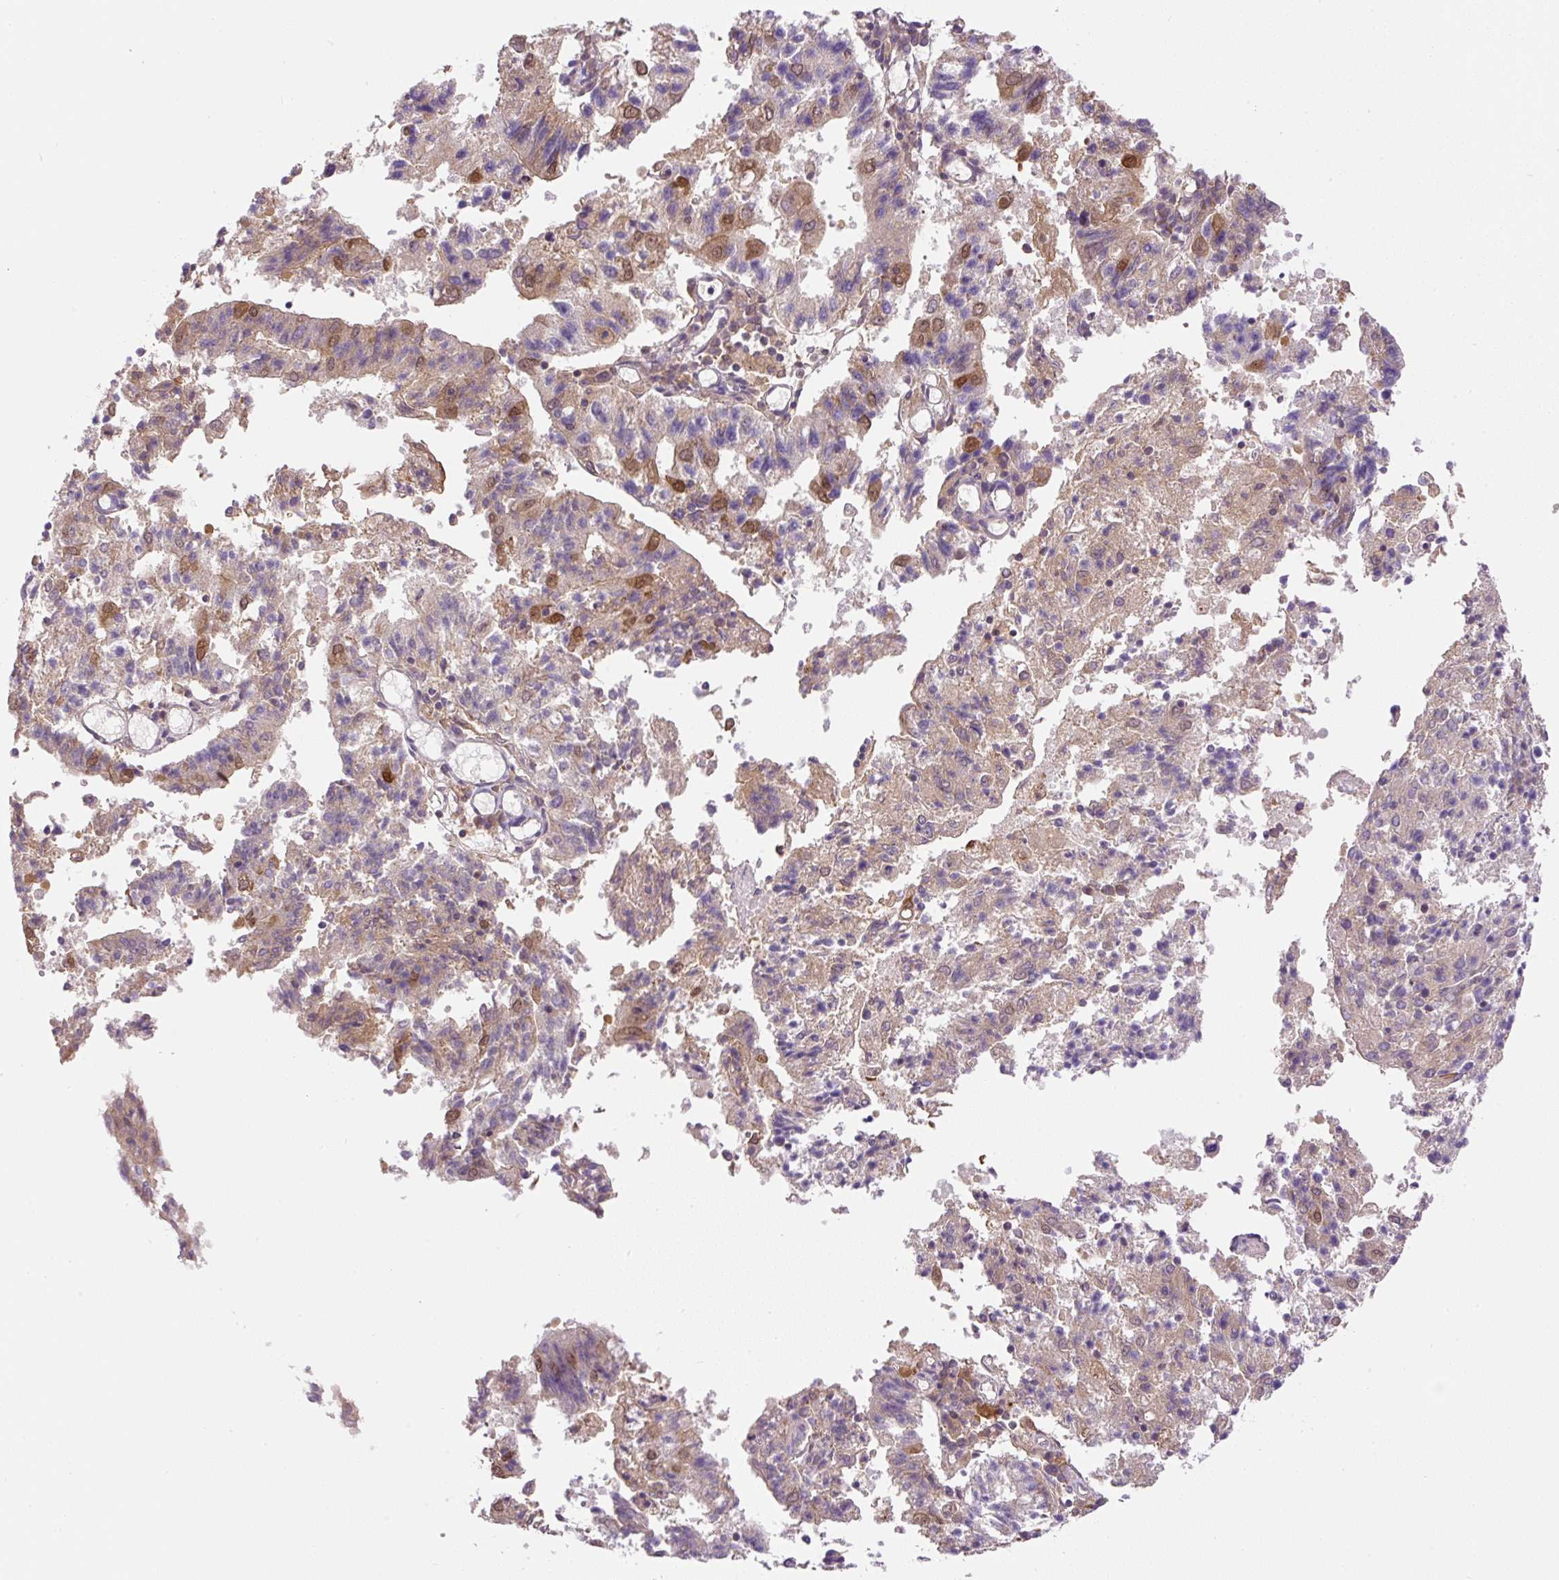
{"staining": {"intensity": "moderate", "quantity": "<25%", "location": "cytoplasmic/membranous,nuclear"}, "tissue": "endometrial cancer", "cell_type": "Tumor cells", "image_type": "cancer", "snomed": [{"axis": "morphology", "description": "Adenocarcinoma, NOS"}, {"axis": "topography", "description": "Endometrium"}], "caption": "Tumor cells show low levels of moderate cytoplasmic/membranous and nuclear staining in about <25% of cells in human endometrial cancer.", "gene": "CCDC28A", "patient": {"sex": "female", "age": 82}}